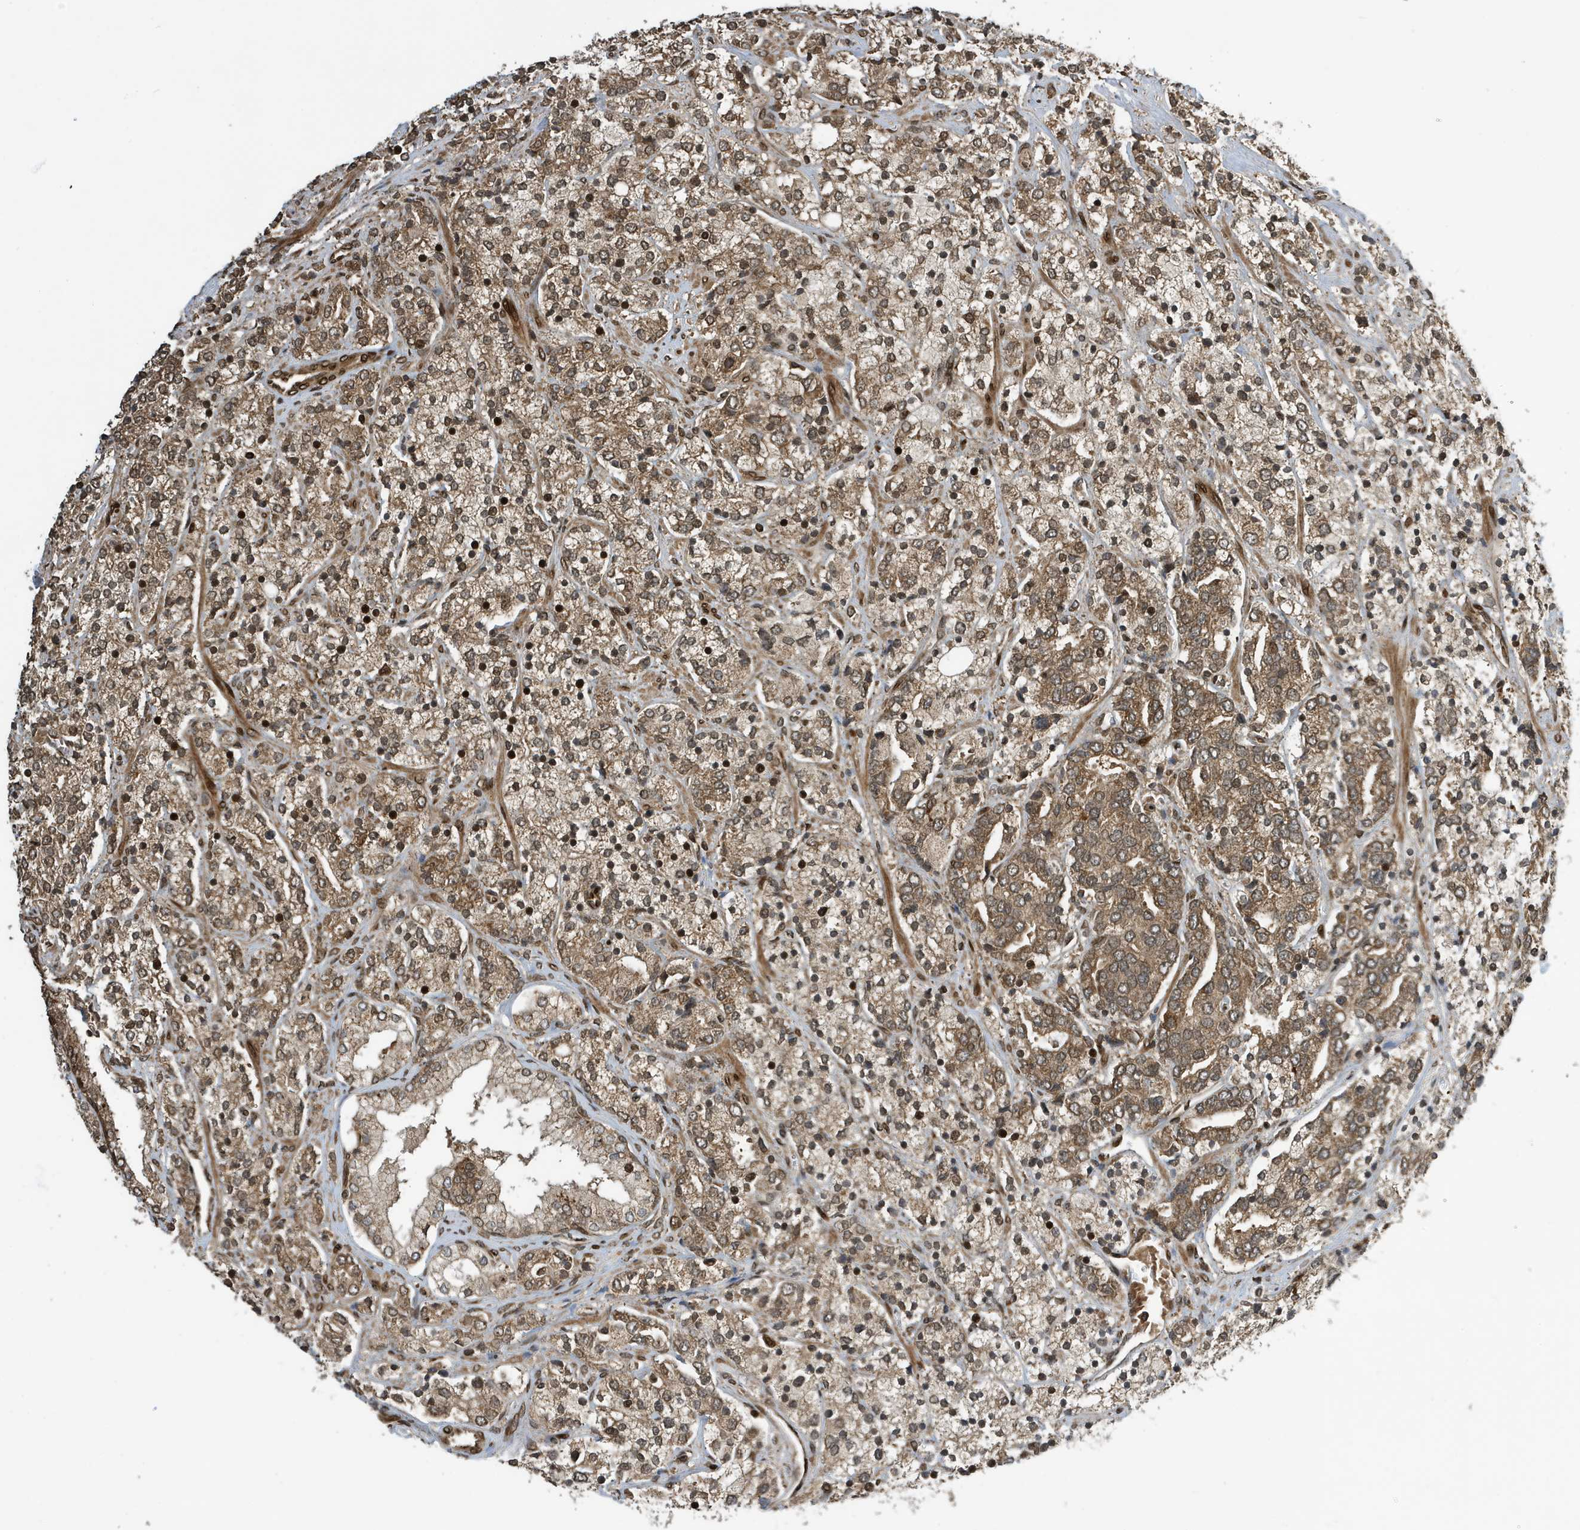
{"staining": {"intensity": "moderate", "quantity": ">75%", "location": "cytoplasmic/membranous,nuclear"}, "tissue": "prostate cancer", "cell_type": "Tumor cells", "image_type": "cancer", "snomed": [{"axis": "morphology", "description": "Adenocarcinoma, High grade"}, {"axis": "topography", "description": "Prostate"}], "caption": "This micrograph exhibits immunohistochemistry (IHC) staining of prostate cancer, with medium moderate cytoplasmic/membranous and nuclear staining in about >75% of tumor cells.", "gene": "DUSP18", "patient": {"sex": "male", "age": 71}}